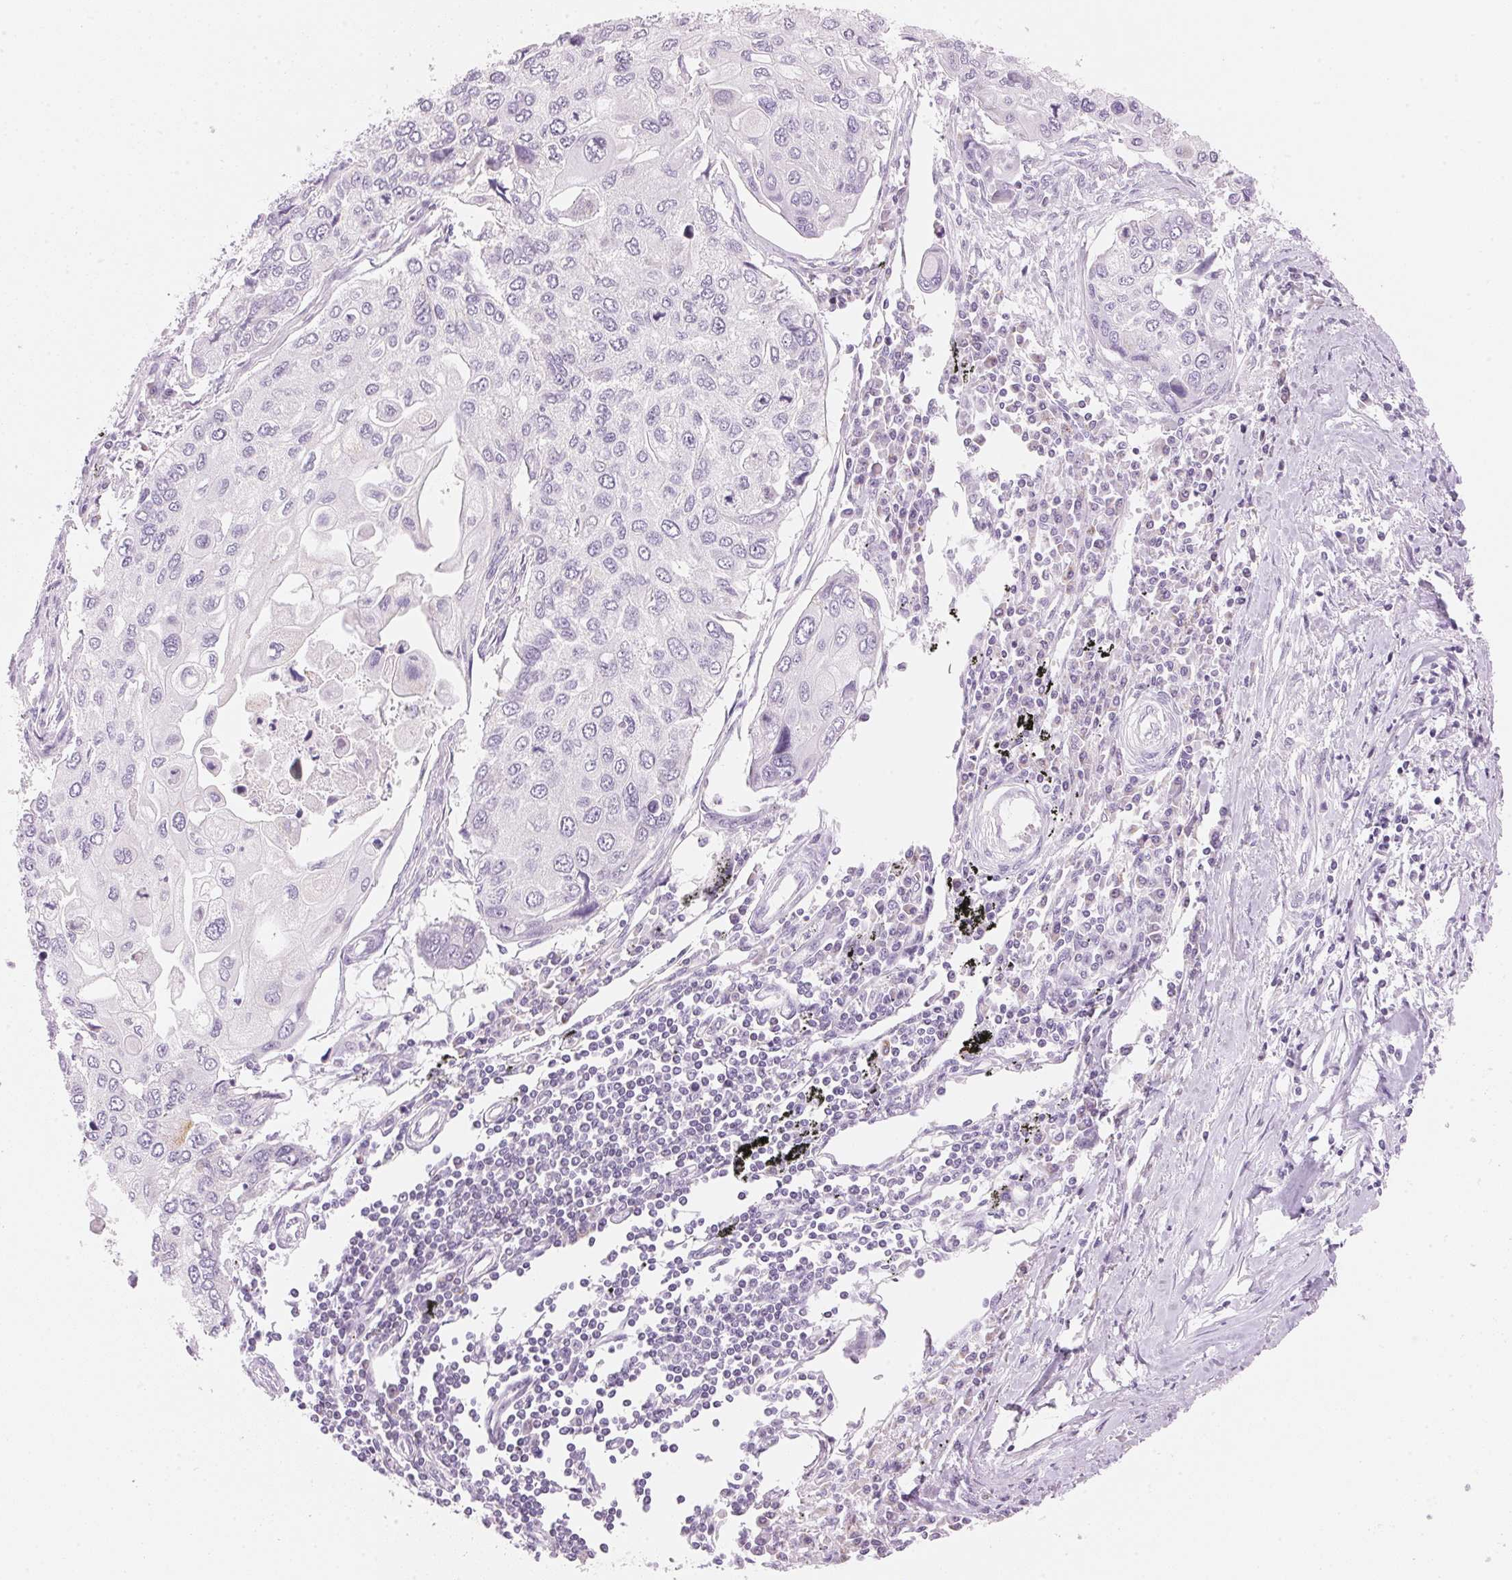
{"staining": {"intensity": "negative", "quantity": "none", "location": "none"}, "tissue": "lung cancer", "cell_type": "Tumor cells", "image_type": "cancer", "snomed": [{"axis": "morphology", "description": "Squamous cell carcinoma, NOS"}, {"axis": "morphology", "description": "Squamous cell carcinoma, metastatic, NOS"}, {"axis": "topography", "description": "Lung"}], "caption": "DAB immunohistochemical staining of lung squamous cell carcinoma reveals no significant positivity in tumor cells.", "gene": "HOXB13", "patient": {"sex": "male", "age": 63}}